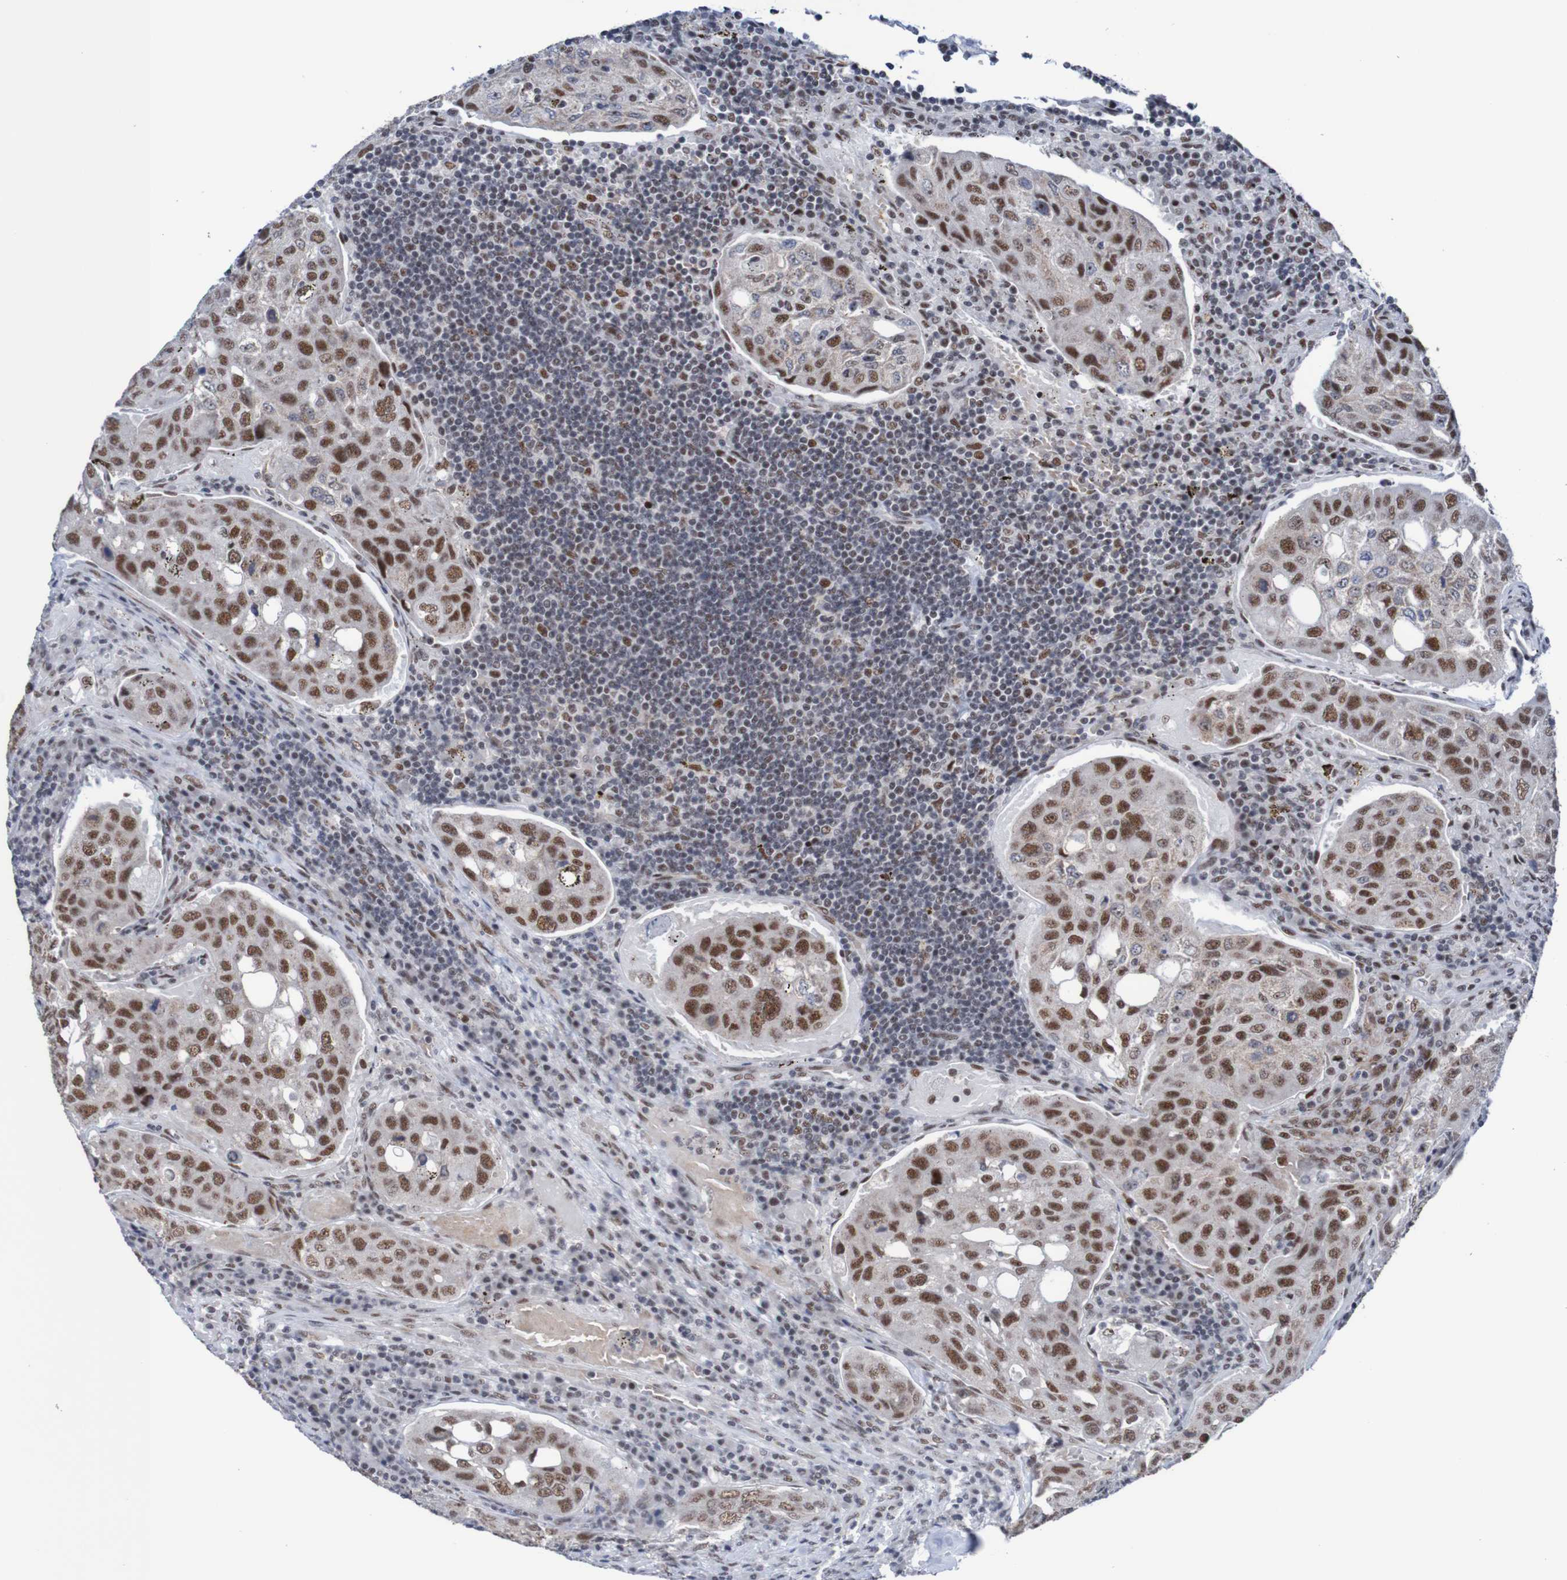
{"staining": {"intensity": "strong", "quantity": "25%-75%", "location": "nuclear"}, "tissue": "urothelial cancer", "cell_type": "Tumor cells", "image_type": "cancer", "snomed": [{"axis": "morphology", "description": "Urothelial carcinoma, High grade"}, {"axis": "topography", "description": "Lymph node"}, {"axis": "topography", "description": "Urinary bladder"}], "caption": "Strong nuclear positivity for a protein is identified in approximately 25%-75% of tumor cells of urothelial cancer using IHC.", "gene": "CDC5L", "patient": {"sex": "male", "age": 51}}